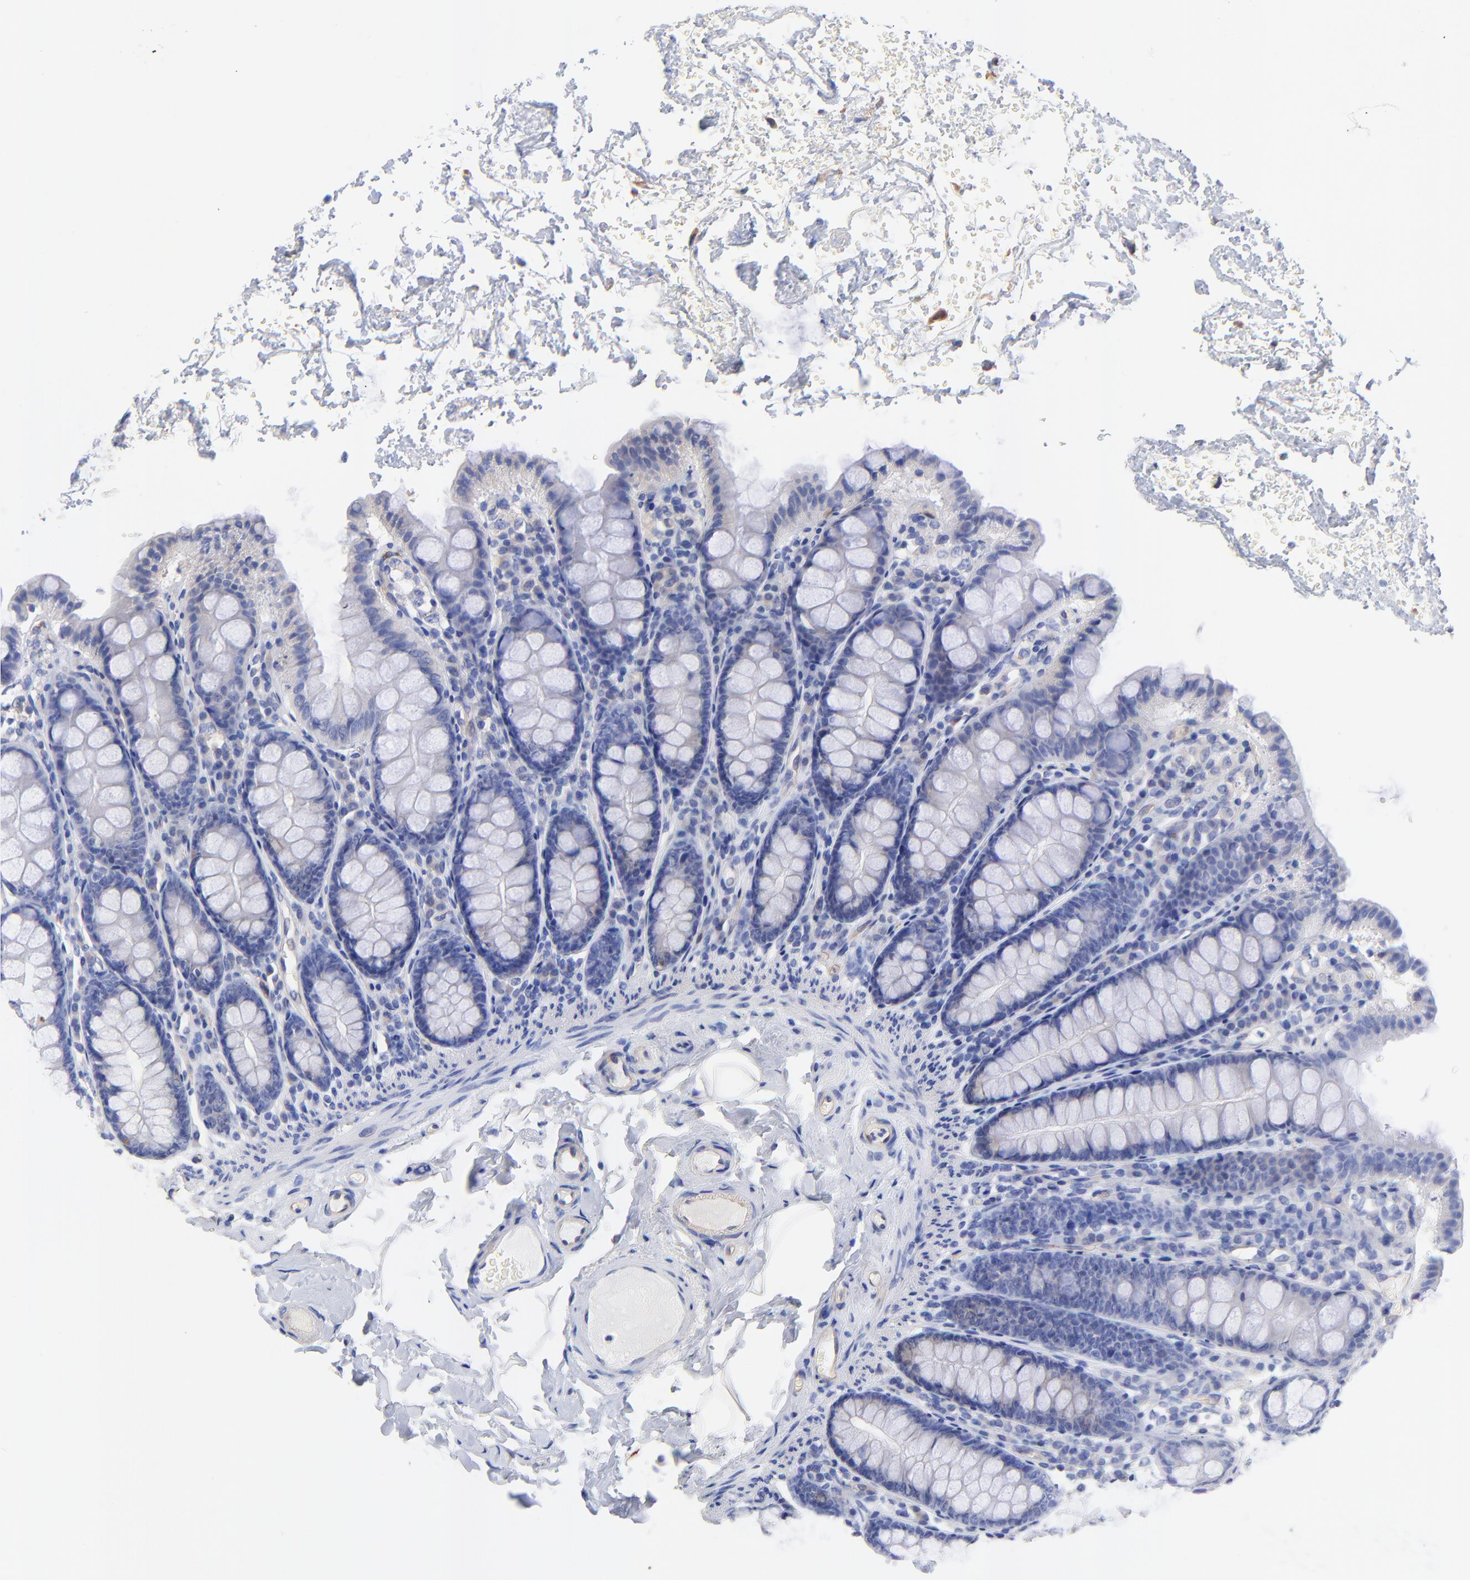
{"staining": {"intensity": "negative", "quantity": "none", "location": "none"}, "tissue": "colon", "cell_type": "Endothelial cells", "image_type": "normal", "snomed": [{"axis": "morphology", "description": "Normal tissue, NOS"}, {"axis": "topography", "description": "Colon"}], "caption": "DAB (3,3'-diaminobenzidine) immunohistochemical staining of benign colon displays no significant positivity in endothelial cells.", "gene": "SLC44A2", "patient": {"sex": "female", "age": 61}}